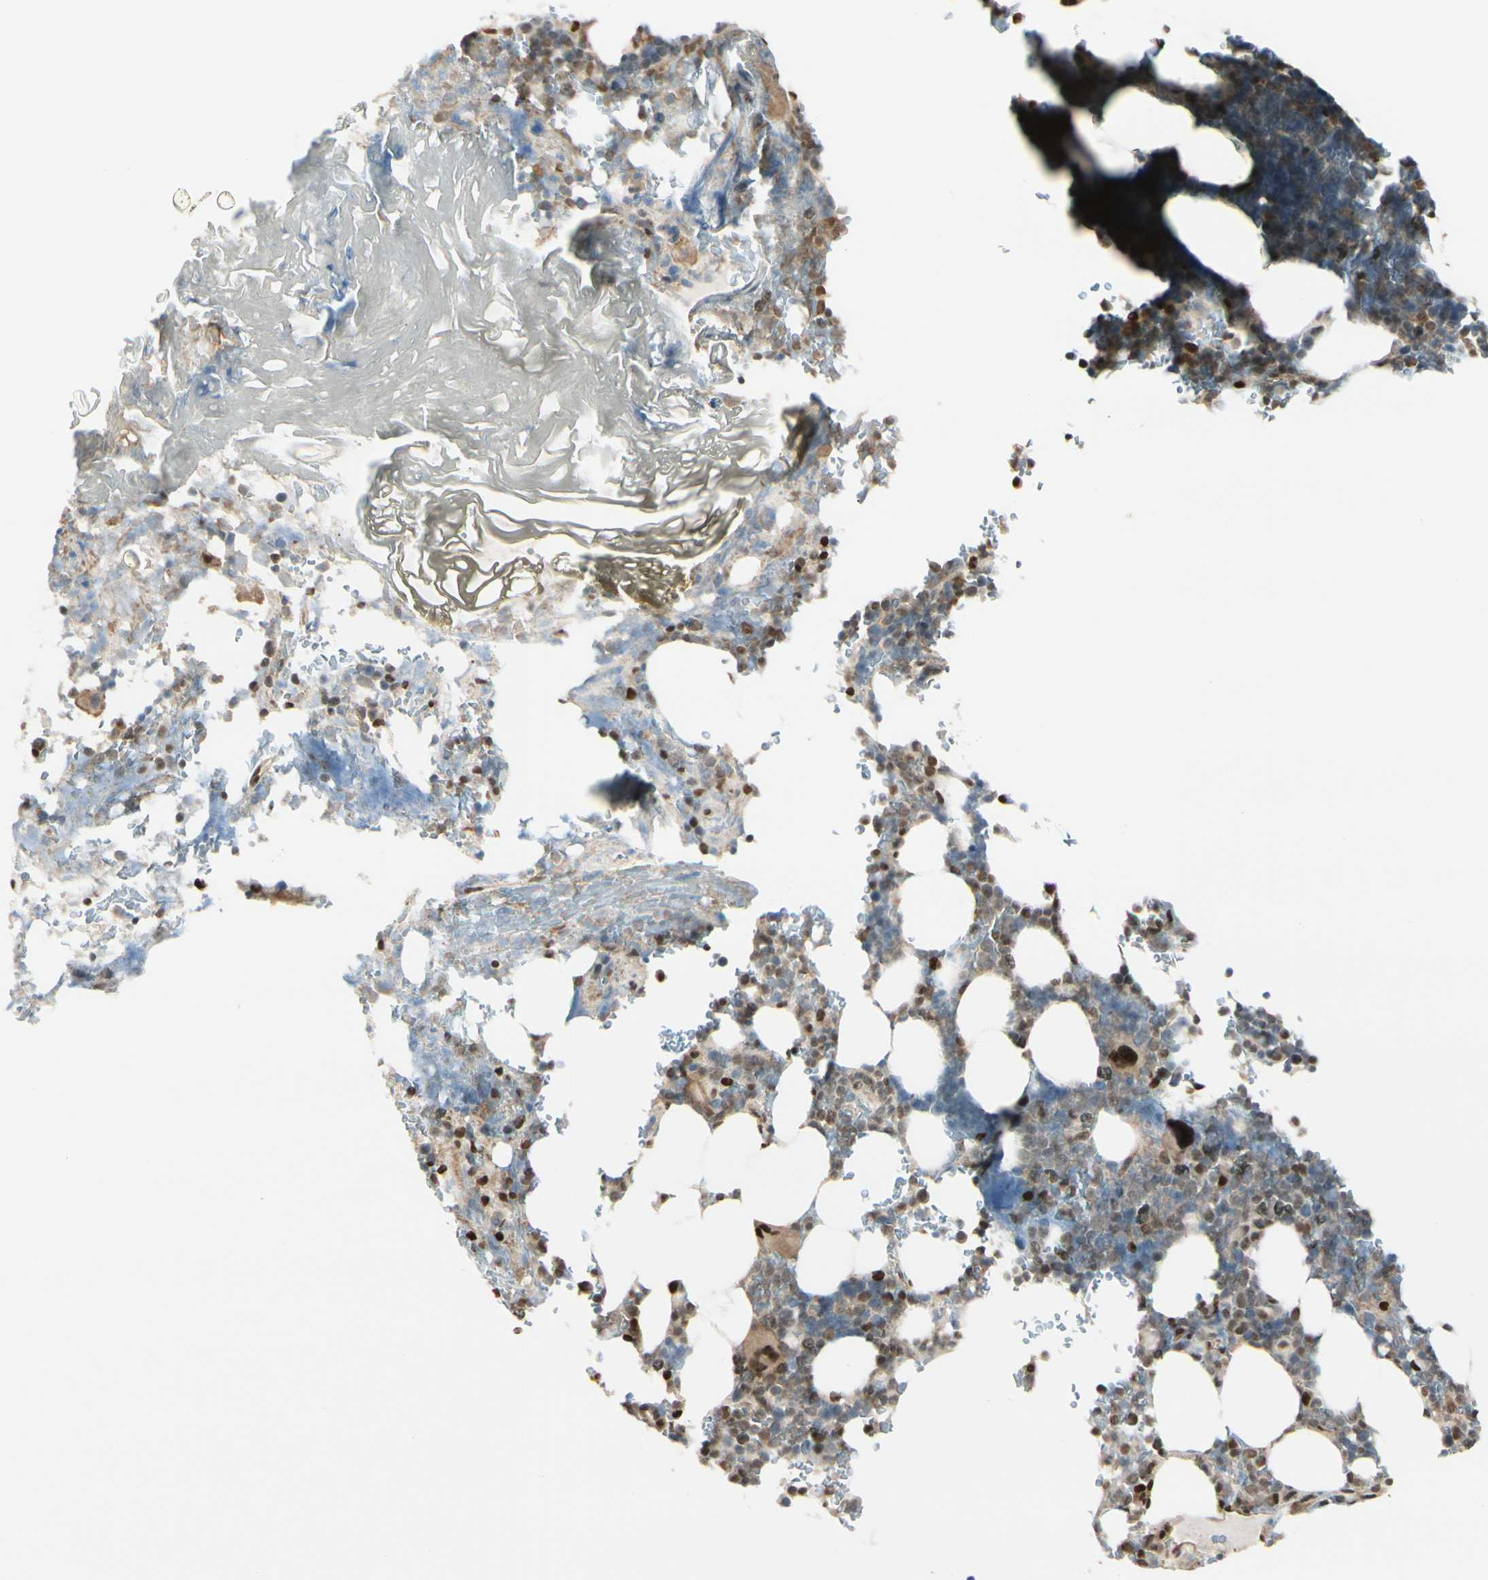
{"staining": {"intensity": "moderate", "quantity": "<25%", "location": "cytoplasmic/membranous,nuclear"}, "tissue": "bone marrow", "cell_type": "Hematopoietic cells", "image_type": "normal", "snomed": [{"axis": "morphology", "description": "Normal tissue, NOS"}, {"axis": "topography", "description": "Bone marrow"}], "caption": "Immunohistochemistry (IHC) histopathology image of normal bone marrow: human bone marrow stained using immunohistochemistry displays low levels of moderate protein expression localized specifically in the cytoplasmic/membranous,nuclear of hematopoietic cells, appearing as a cytoplasmic/membranous,nuclear brown color.", "gene": "SUFU", "patient": {"sex": "female", "age": 73}}